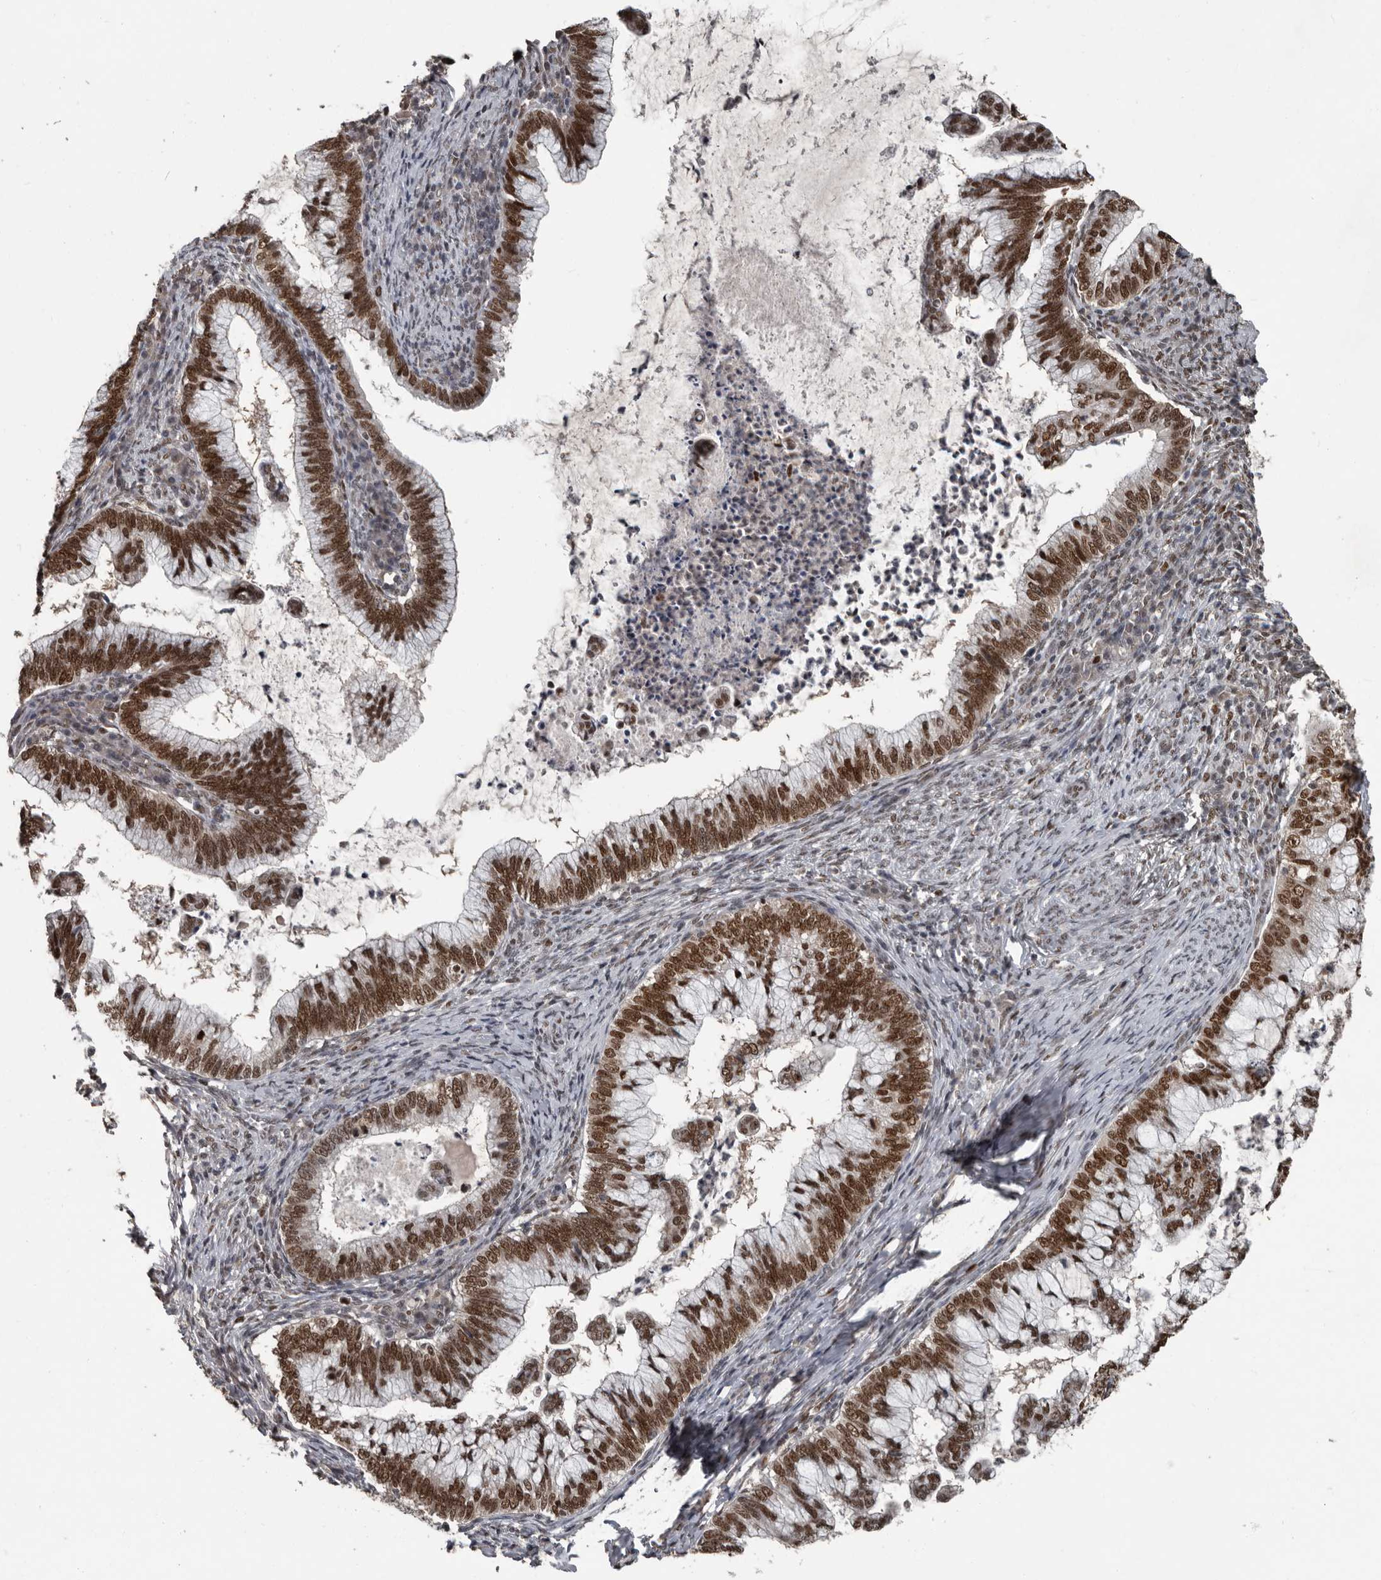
{"staining": {"intensity": "strong", "quantity": ">75%", "location": "nuclear"}, "tissue": "cervical cancer", "cell_type": "Tumor cells", "image_type": "cancer", "snomed": [{"axis": "morphology", "description": "Adenocarcinoma, NOS"}, {"axis": "topography", "description": "Cervix"}], "caption": "A brown stain shows strong nuclear expression of a protein in adenocarcinoma (cervical) tumor cells. (IHC, brightfield microscopy, high magnification).", "gene": "CHD1L", "patient": {"sex": "female", "age": 36}}